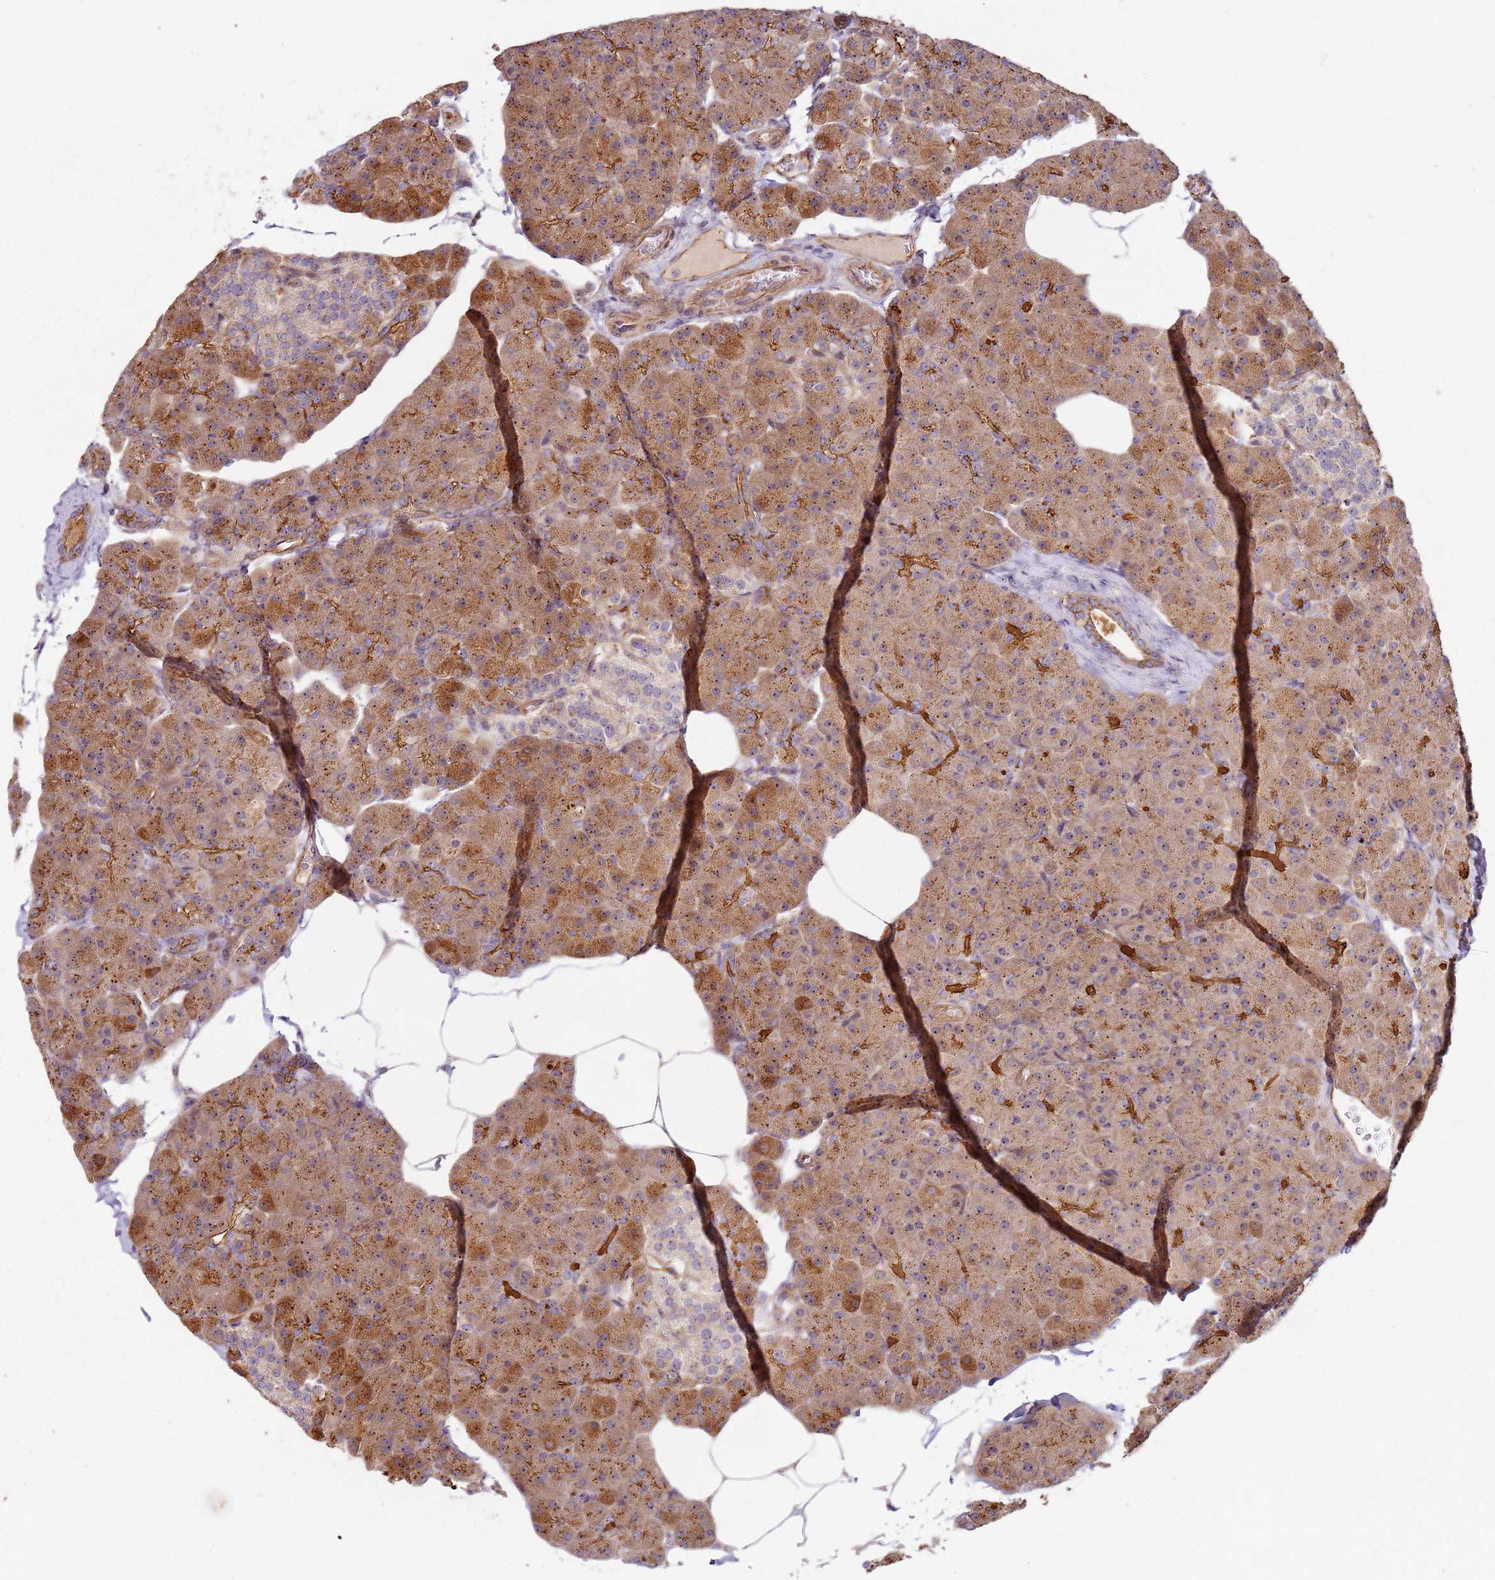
{"staining": {"intensity": "strong", "quantity": ">75%", "location": "cytoplasmic/membranous"}, "tissue": "pancreas", "cell_type": "Exocrine glandular cells", "image_type": "normal", "snomed": [{"axis": "morphology", "description": "Normal tissue, NOS"}, {"axis": "topography", "description": "Pancreas"}], "caption": "Exocrine glandular cells show strong cytoplasmic/membranous positivity in about >75% of cells in unremarkable pancreas. (brown staining indicates protein expression, while blue staining denotes nuclei).", "gene": "C2CD4B", "patient": {"sex": "male", "age": 35}}